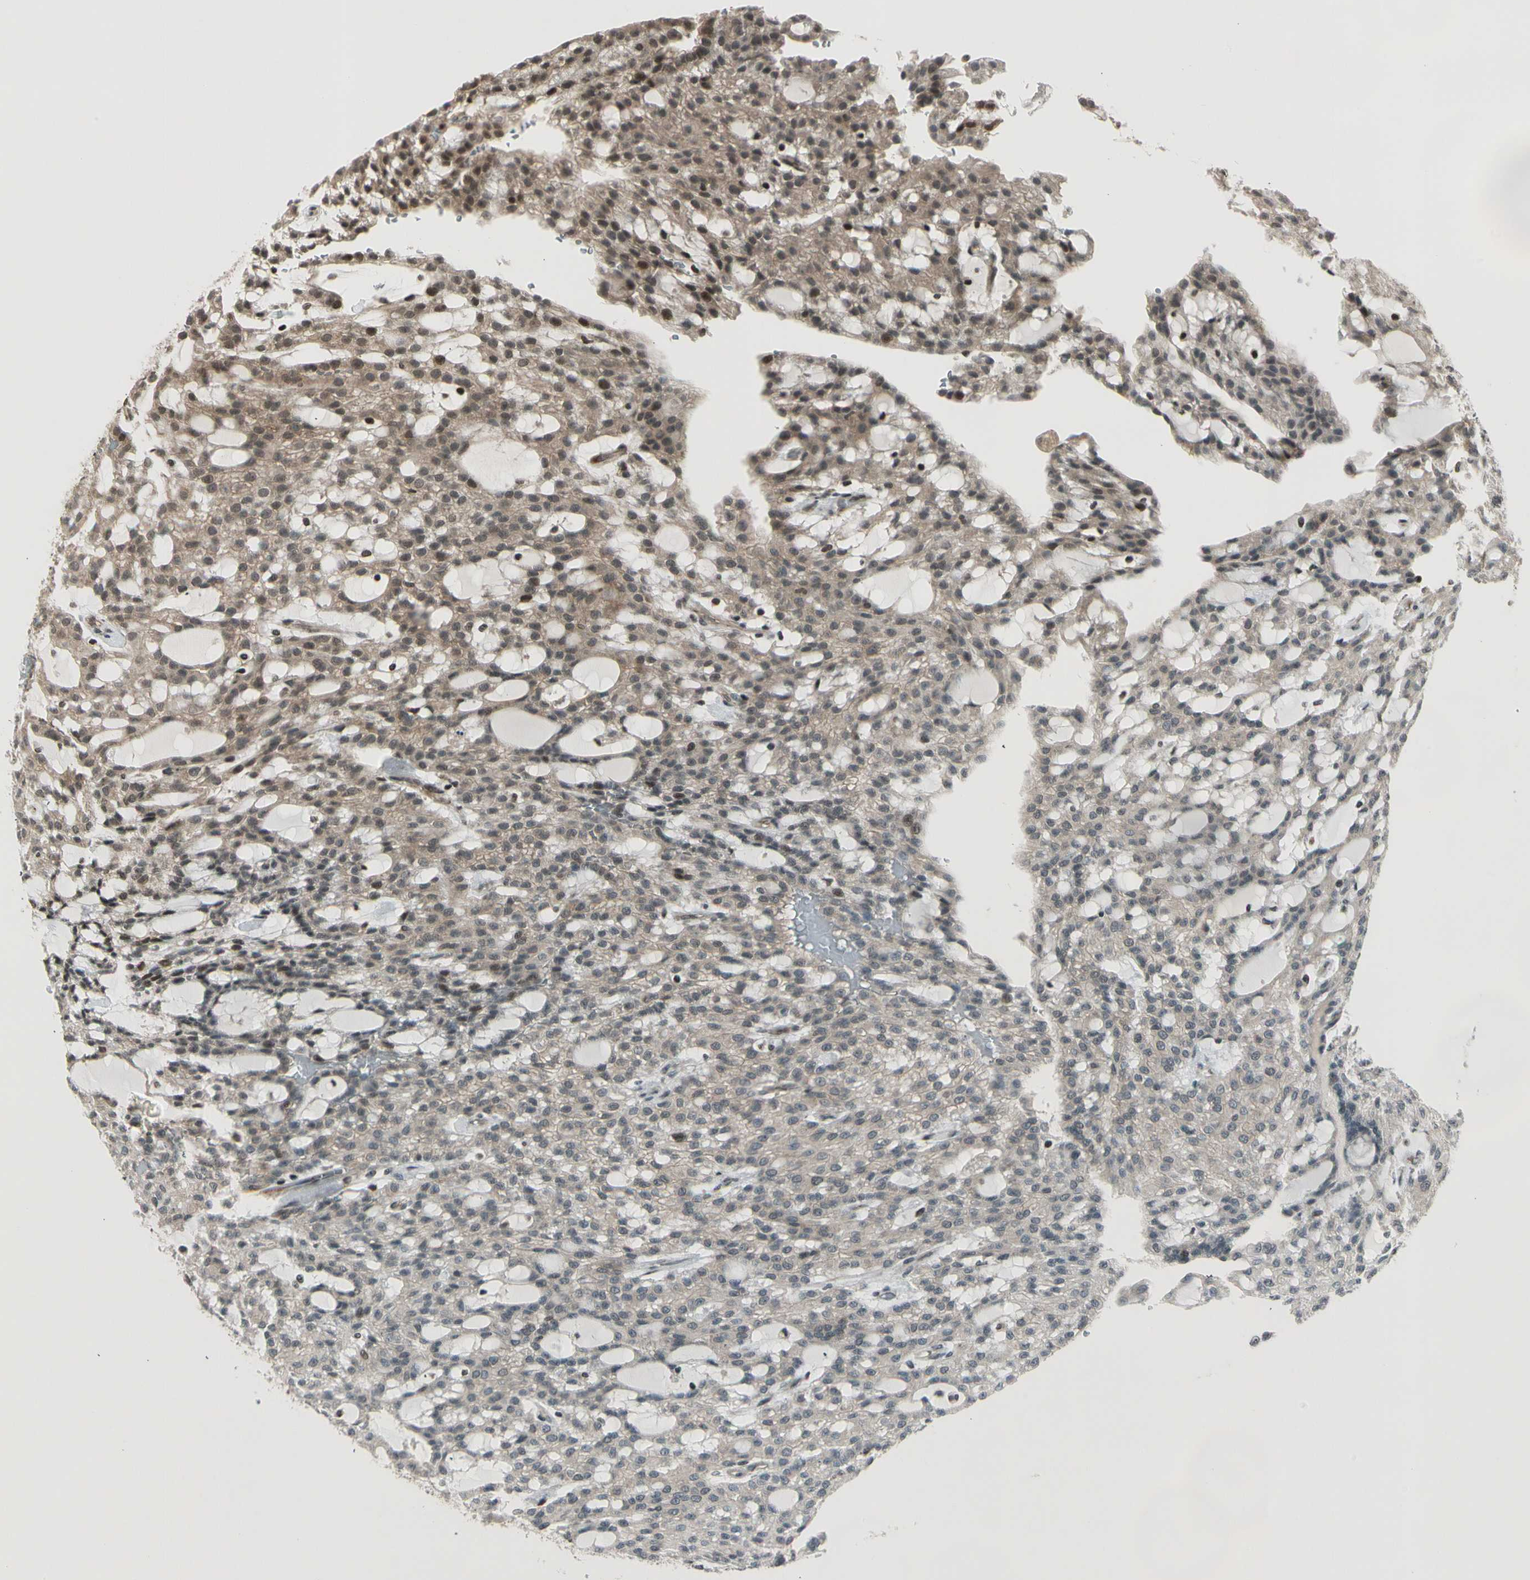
{"staining": {"intensity": "weak", "quantity": "<25%", "location": "cytoplasmic/membranous"}, "tissue": "renal cancer", "cell_type": "Tumor cells", "image_type": "cancer", "snomed": [{"axis": "morphology", "description": "Adenocarcinoma, NOS"}, {"axis": "topography", "description": "Kidney"}], "caption": "Tumor cells show no significant protein expression in renal cancer (adenocarcinoma).", "gene": "SMN2", "patient": {"sex": "male", "age": 63}}